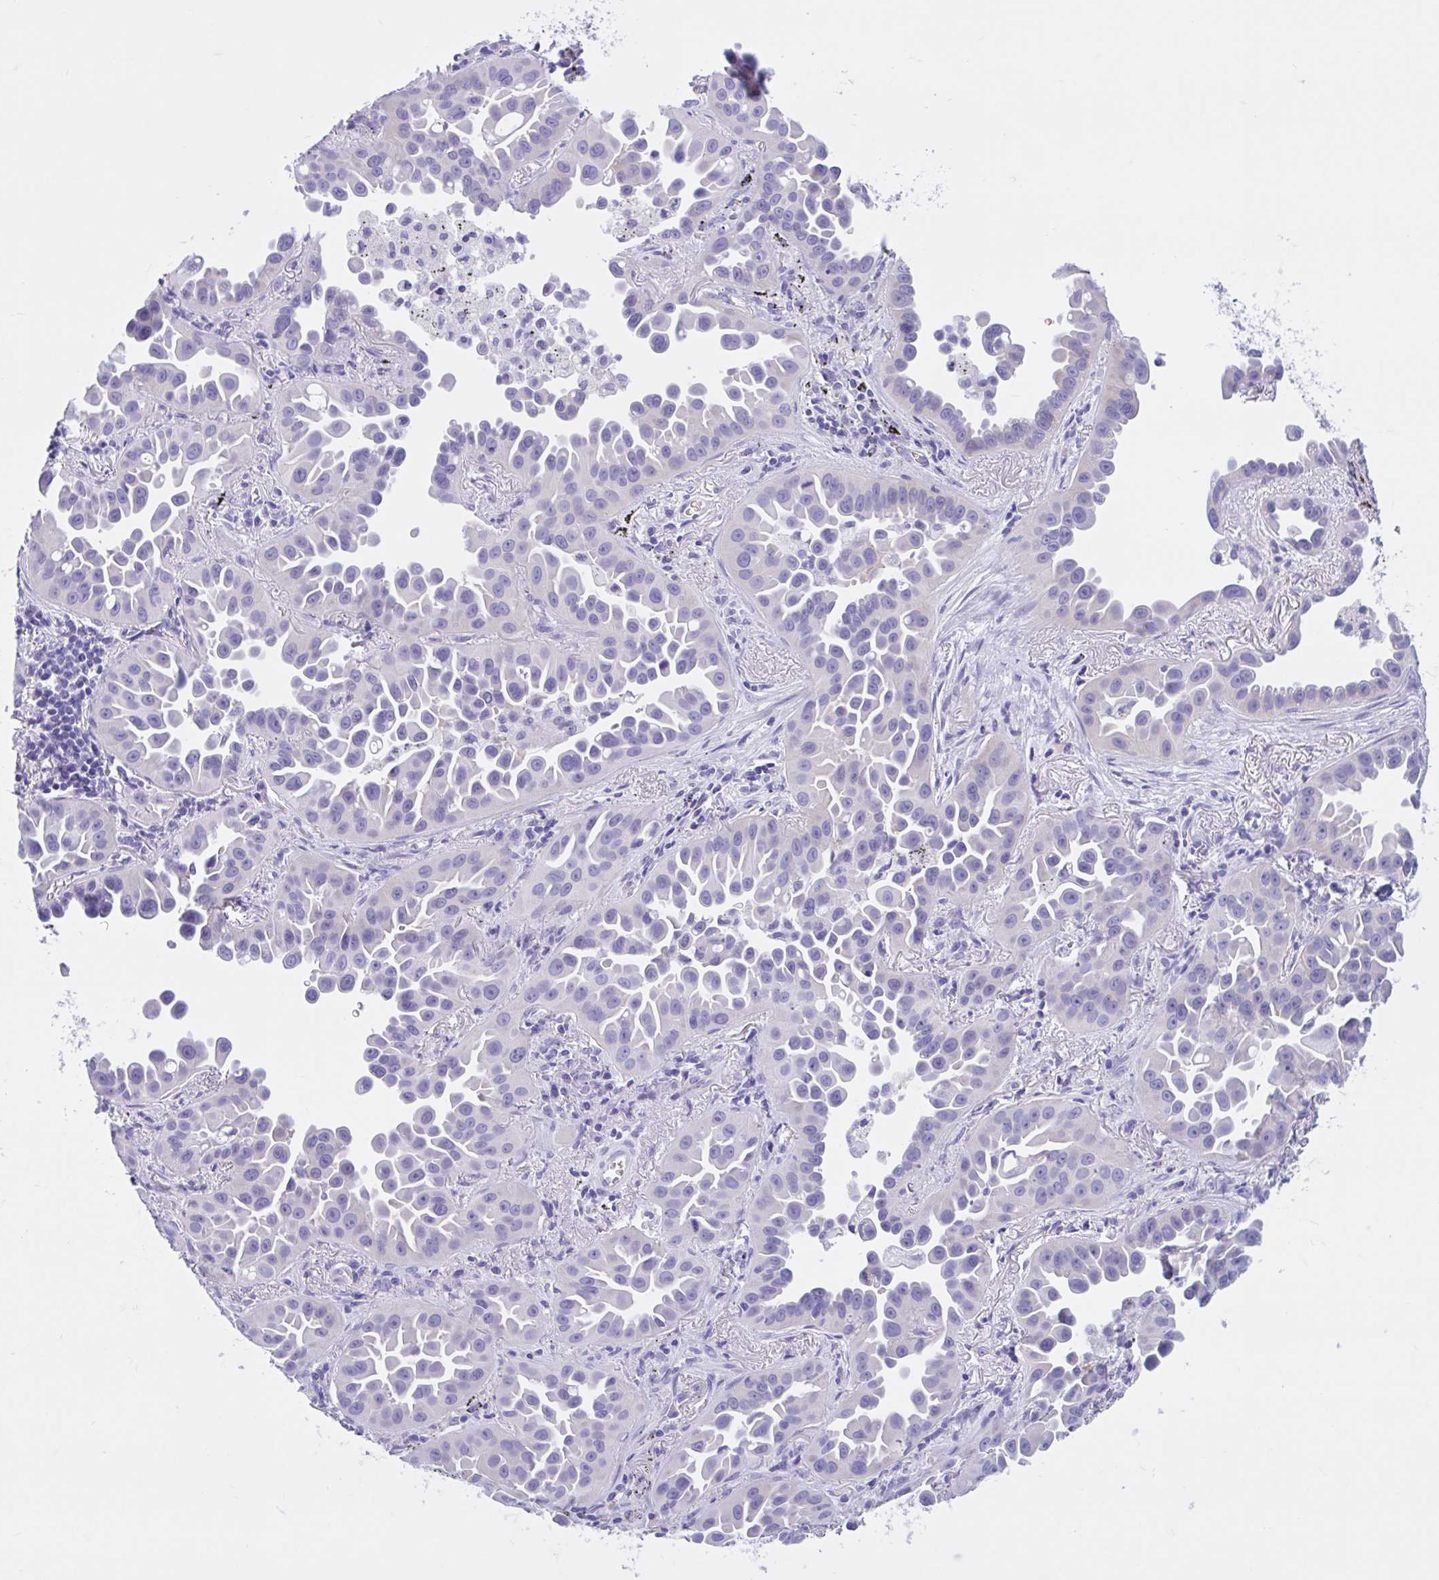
{"staining": {"intensity": "negative", "quantity": "none", "location": "none"}, "tissue": "lung cancer", "cell_type": "Tumor cells", "image_type": "cancer", "snomed": [{"axis": "morphology", "description": "Adenocarcinoma, NOS"}, {"axis": "topography", "description": "Lung"}], "caption": "Immunohistochemistry (IHC) photomicrograph of neoplastic tissue: lung cancer (adenocarcinoma) stained with DAB reveals no significant protein expression in tumor cells.", "gene": "TMEM79", "patient": {"sex": "male", "age": 68}}